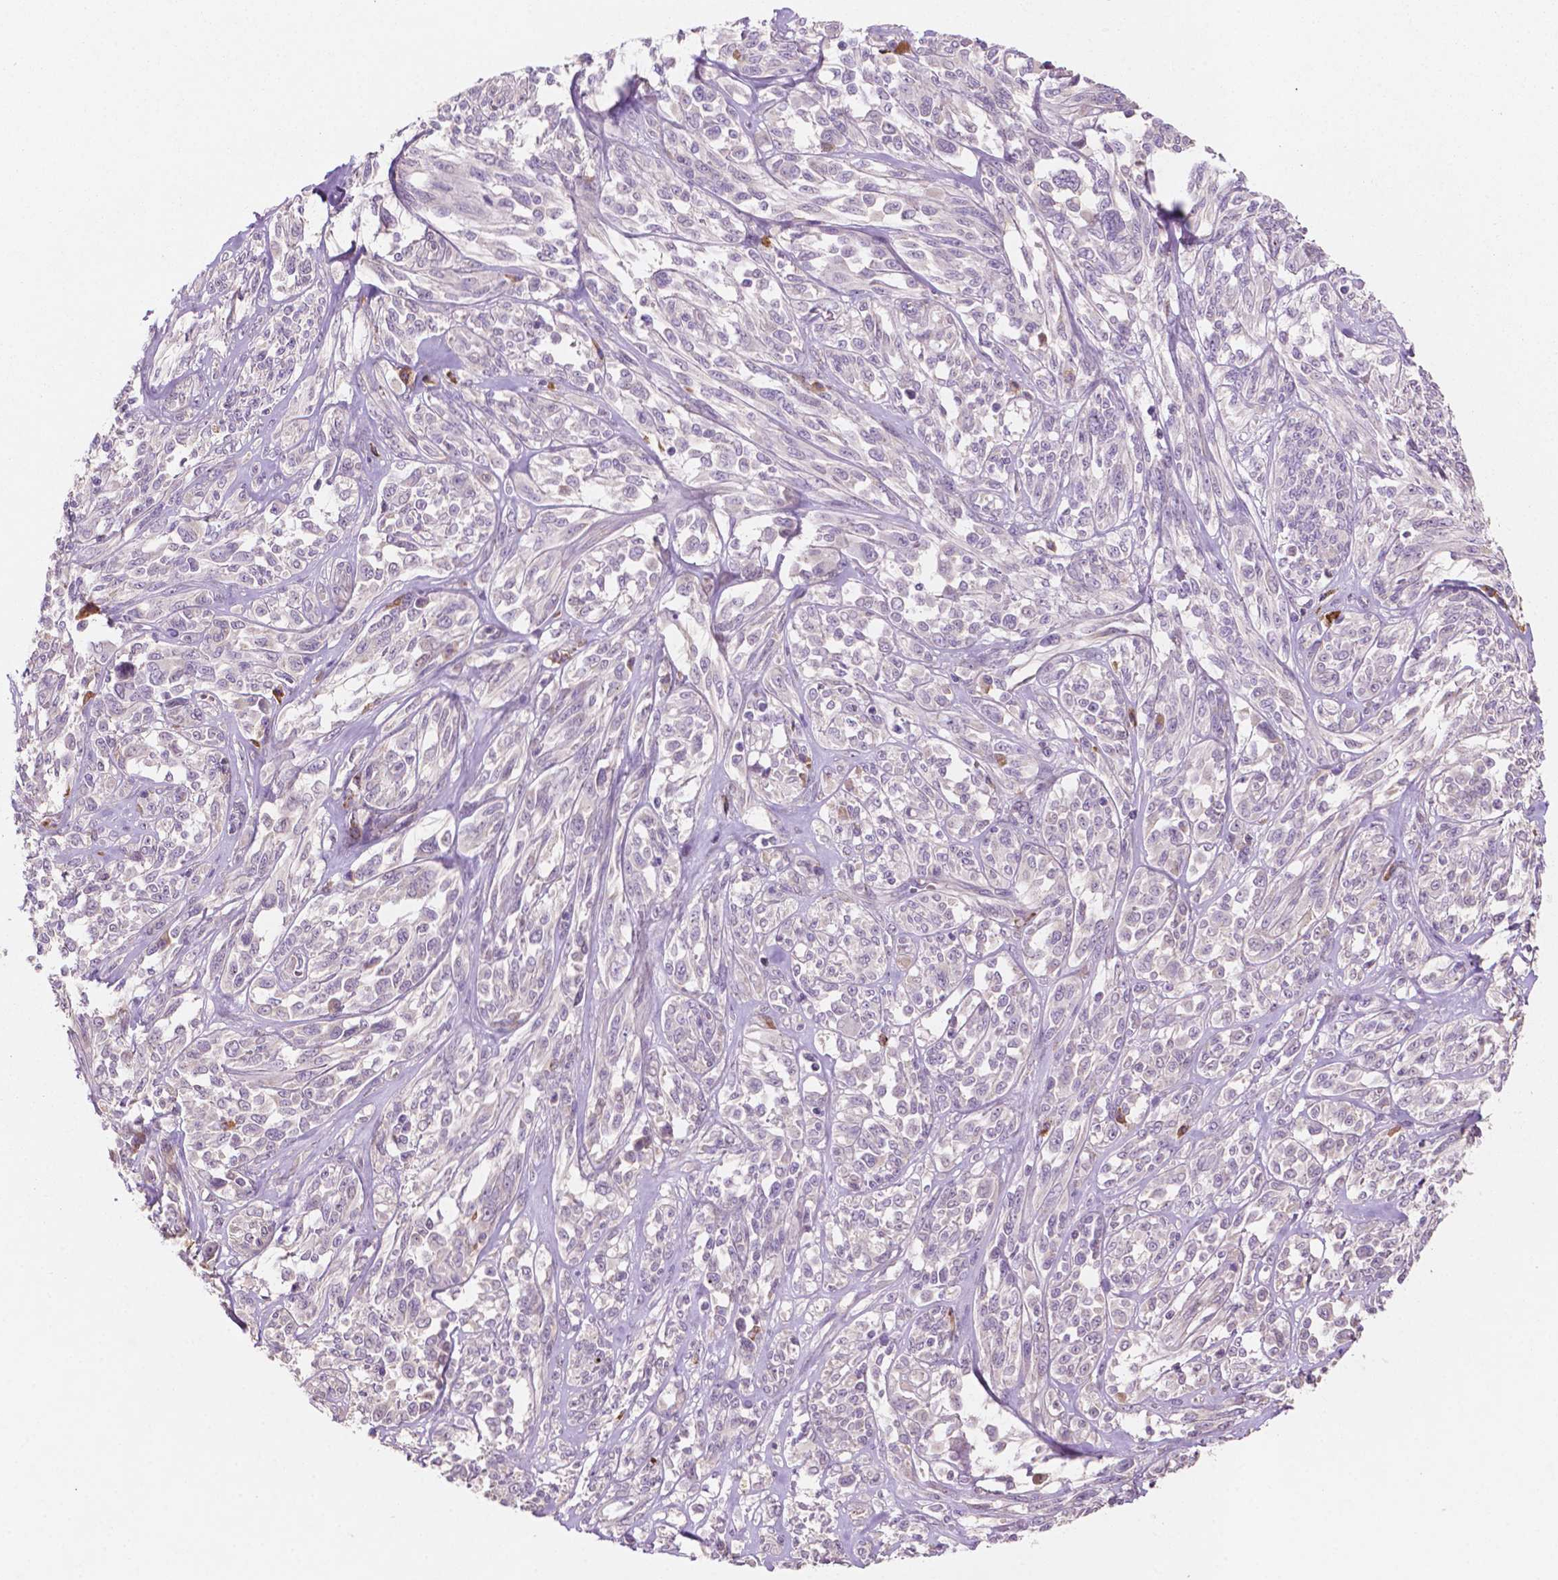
{"staining": {"intensity": "negative", "quantity": "none", "location": "none"}, "tissue": "melanoma", "cell_type": "Tumor cells", "image_type": "cancer", "snomed": [{"axis": "morphology", "description": "Malignant melanoma, NOS"}, {"axis": "topography", "description": "Skin"}], "caption": "Protein analysis of melanoma demonstrates no significant staining in tumor cells. (DAB (3,3'-diaminobenzidine) immunohistochemistry visualized using brightfield microscopy, high magnification).", "gene": "LRP1B", "patient": {"sex": "female", "age": 91}}